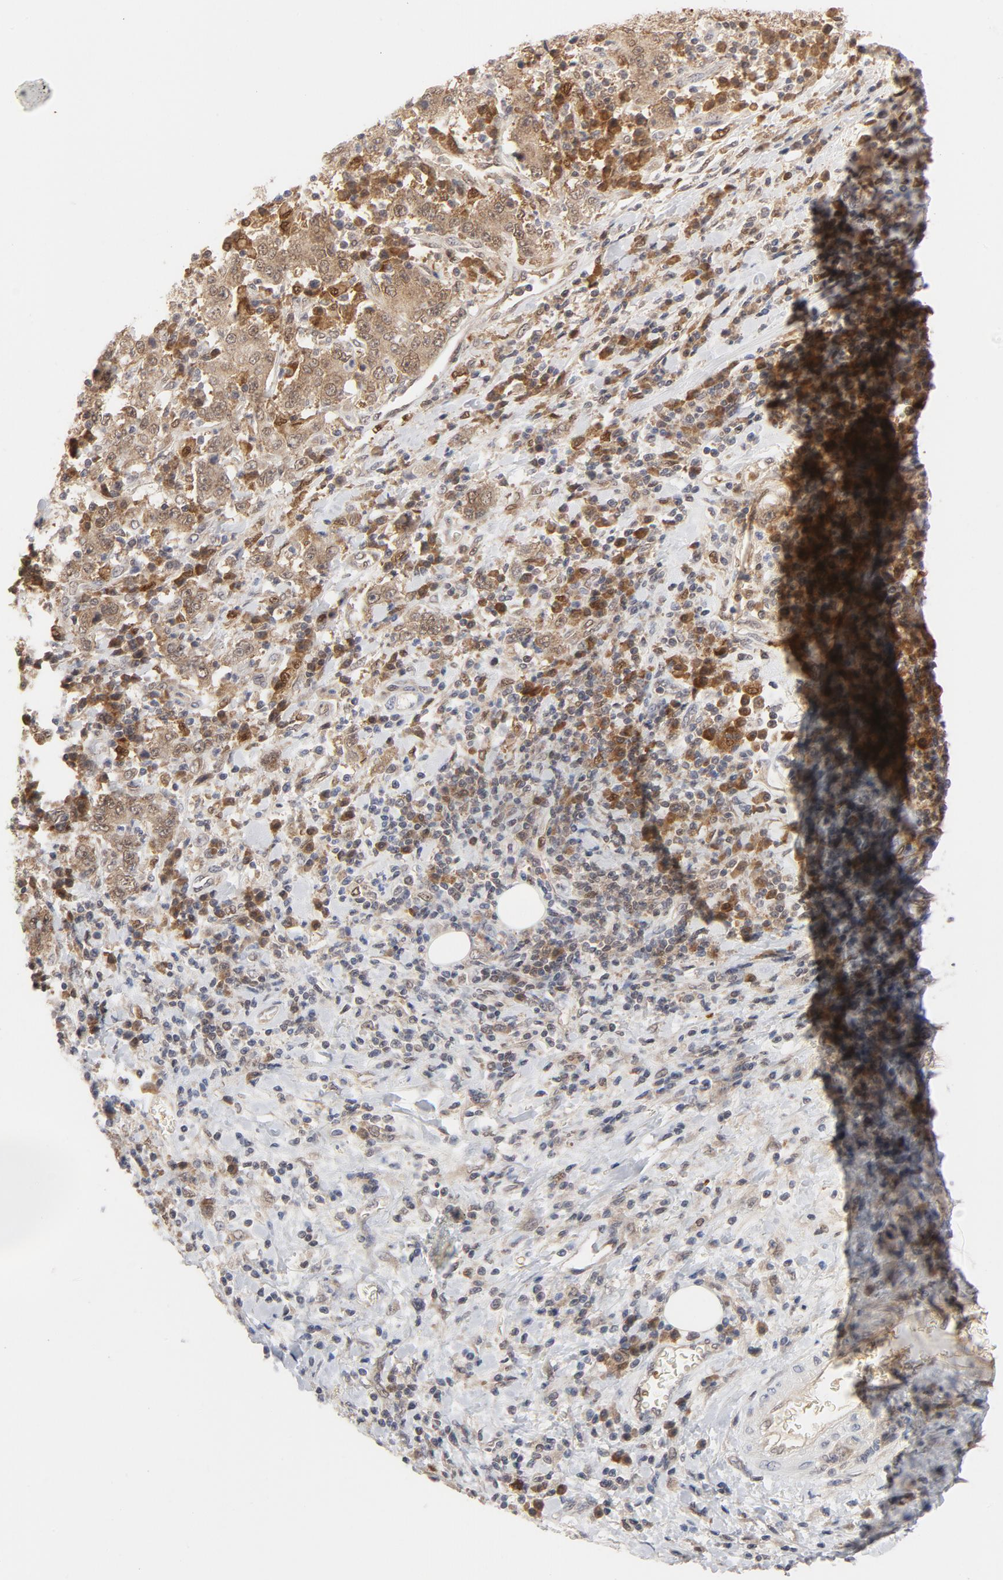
{"staining": {"intensity": "moderate", "quantity": ">75%", "location": "cytoplasmic/membranous"}, "tissue": "stomach cancer", "cell_type": "Tumor cells", "image_type": "cancer", "snomed": [{"axis": "morphology", "description": "Normal tissue, NOS"}, {"axis": "morphology", "description": "Adenocarcinoma, NOS"}, {"axis": "topography", "description": "Stomach, upper"}, {"axis": "topography", "description": "Stomach"}], "caption": "Stomach cancer (adenocarcinoma) stained for a protein demonstrates moderate cytoplasmic/membranous positivity in tumor cells.", "gene": "PRDX1", "patient": {"sex": "male", "age": 59}}